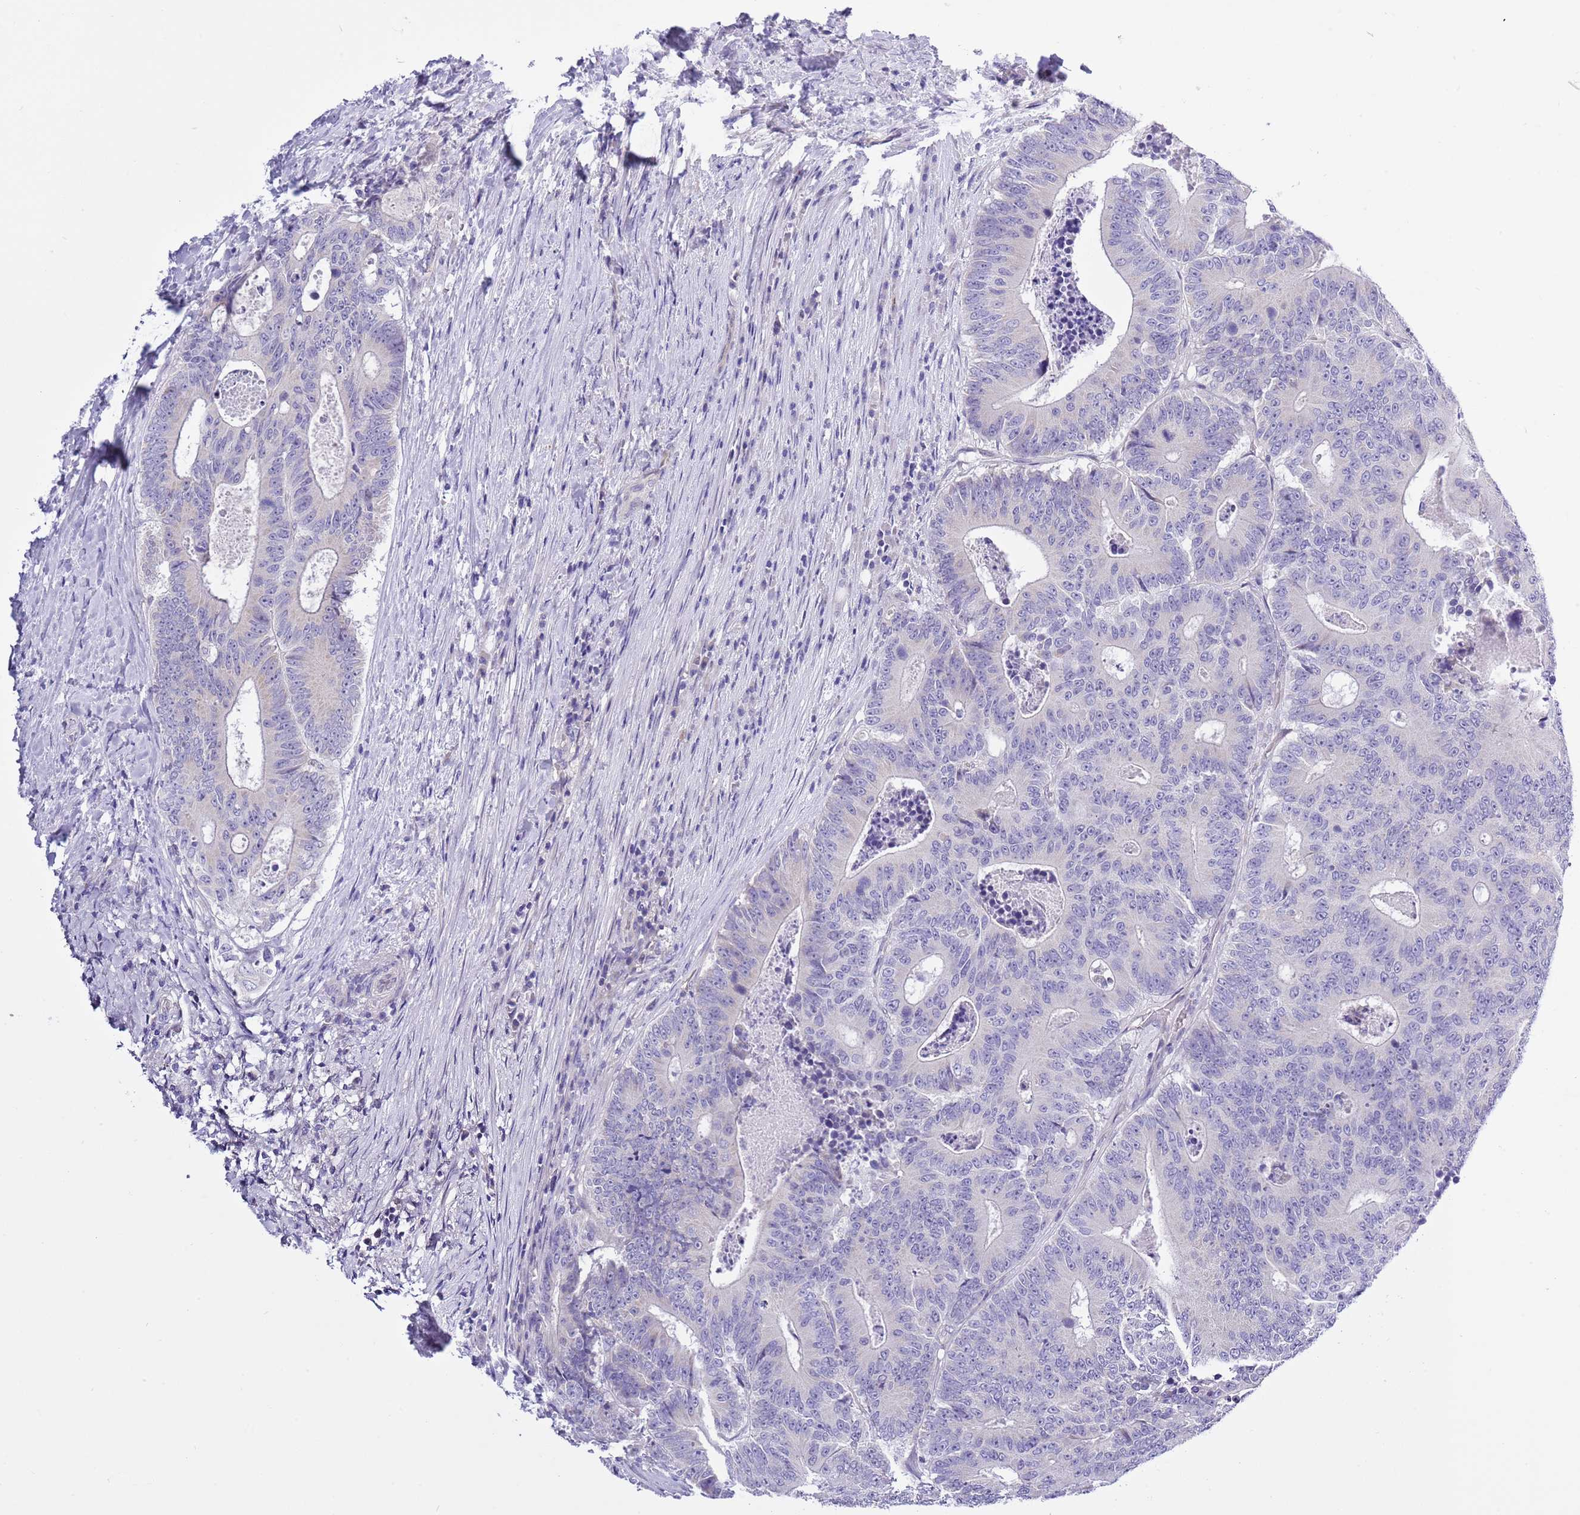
{"staining": {"intensity": "negative", "quantity": "none", "location": "none"}, "tissue": "colorectal cancer", "cell_type": "Tumor cells", "image_type": "cancer", "snomed": [{"axis": "morphology", "description": "Adenocarcinoma, NOS"}, {"axis": "topography", "description": "Colon"}], "caption": "DAB immunohistochemical staining of adenocarcinoma (colorectal) reveals no significant expression in tumor cells.", "gene": "NET1", "patient": {"sex": "male", "age": 83}}